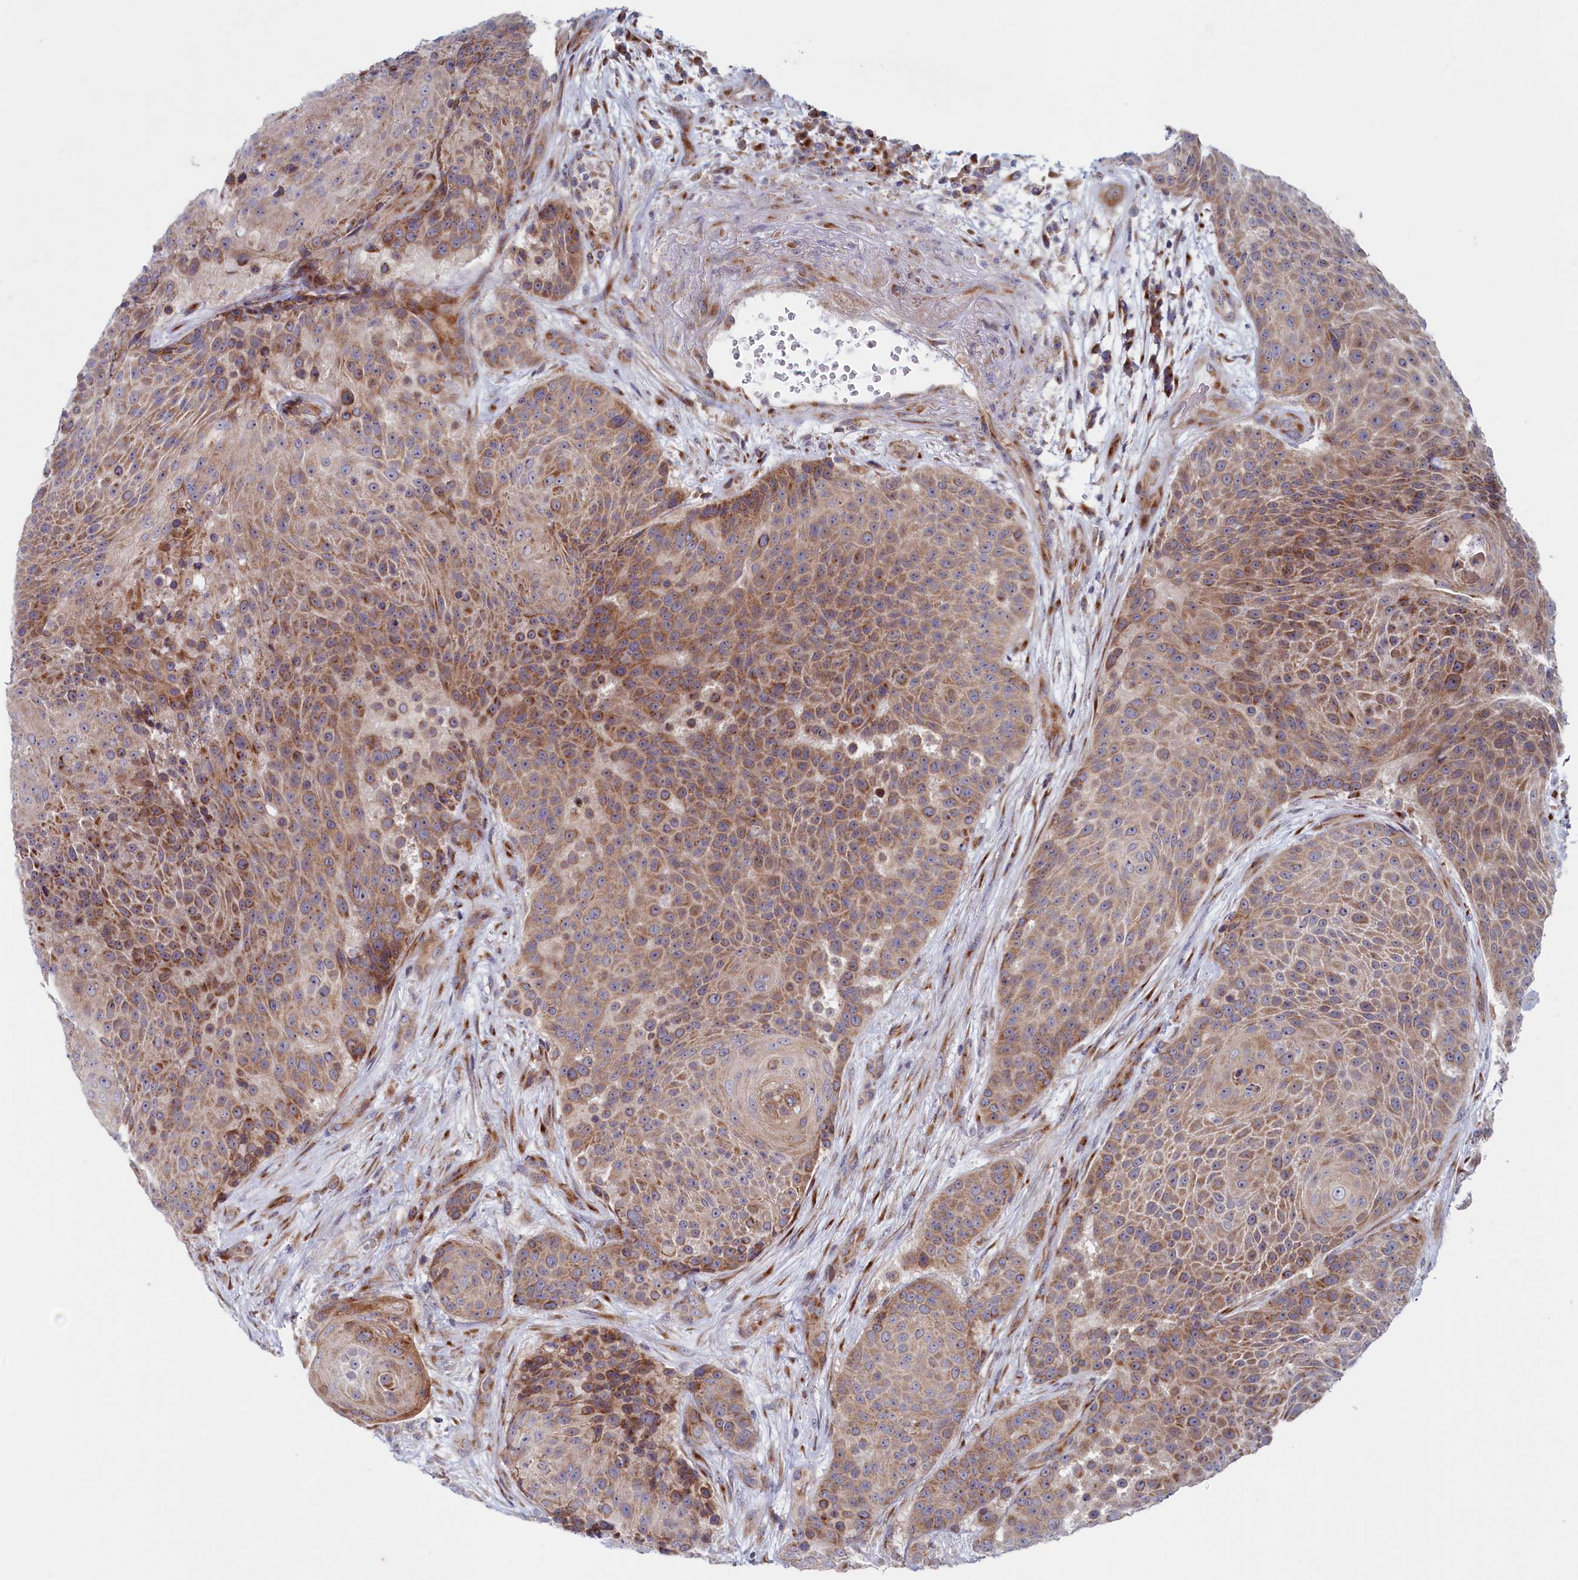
{"staining": {"intensity": "moderate", "quantity": ">75%", "location": "cytoplasmic/membranous"}, "tissue": "urothelial cancer", "cell_type": "Tumor cells", "image_type": "cancer", "snomed": [{"axis": "morphology", "description": "Urothelial carcinoma, High grade"}, {"axis": "topography", "description": "Urinary bladder"}], "caption": "Immunohistochemistry histopathology image of neoplastic tissue: urothelial cancer stained using immunohistochemistry (IHC) shows medium levels of moderate protein expression localized specifically in the cytoplasmic/membranous of tumor cells, appearing as a cytoplasmic/membranous brown color.", "gene": "MTFMT", "patient": {"sex": "female", "age": 63}}